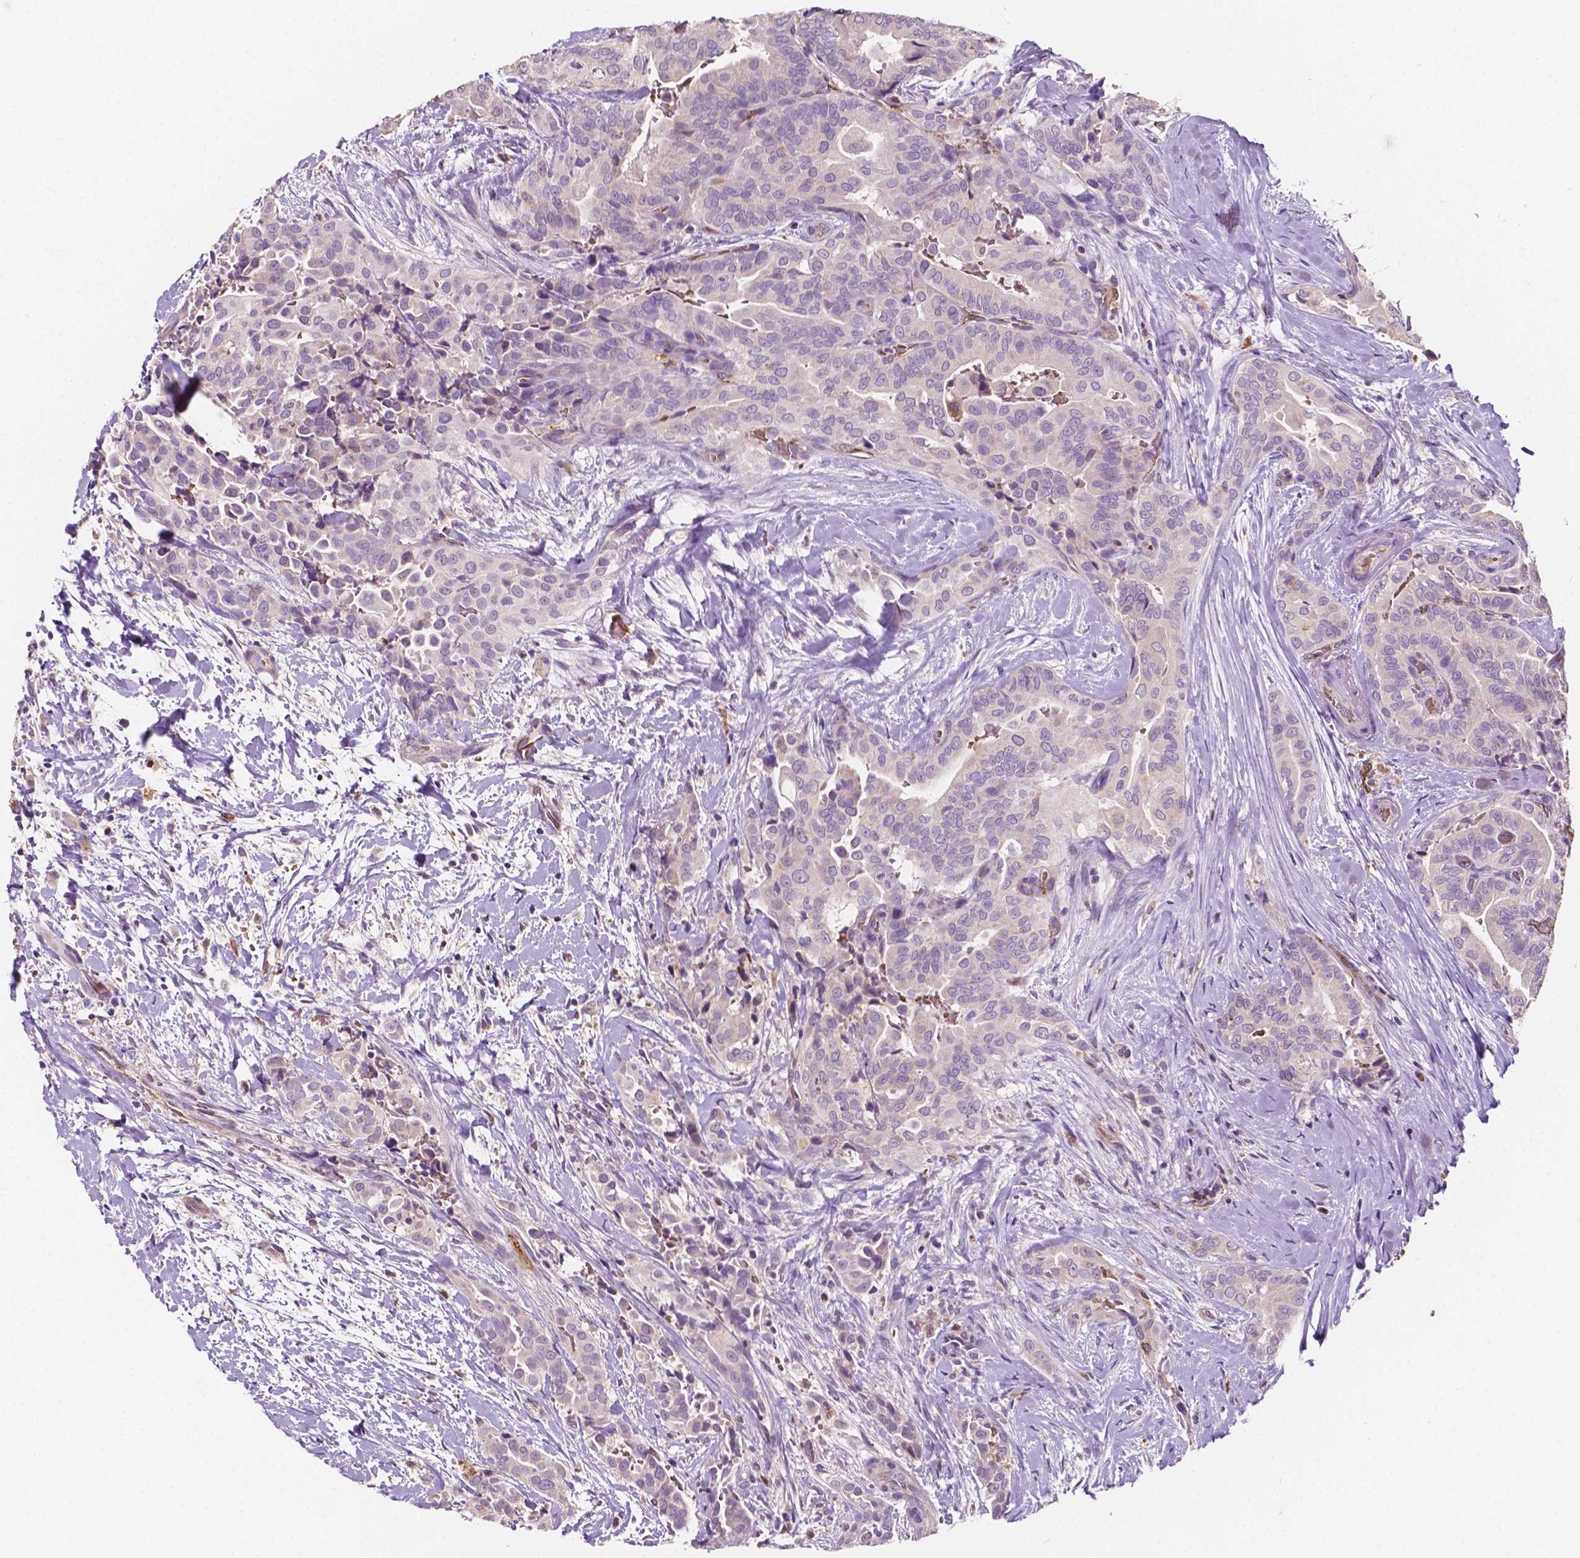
{"staining": {"intensity": "negative", "quantity": "none", "location": "none"}, "tissue": "thyroid cancer", "cell_type": "Tumor cells", "image_type": "cancer", "snomed": [{"axis": "morphology", "description": "Papillary adenocarcinoma, NOS"}, {"axis": "topography", "description": "Thyroid gland"}], "caption": "DAB immunohistochemical staining of human papillary adenocarcinoma (thyroid) exhibits no significant expression in tumor cells.", "gene": "SLC22A4", "patient": {"sex": "male", "age": 61}}